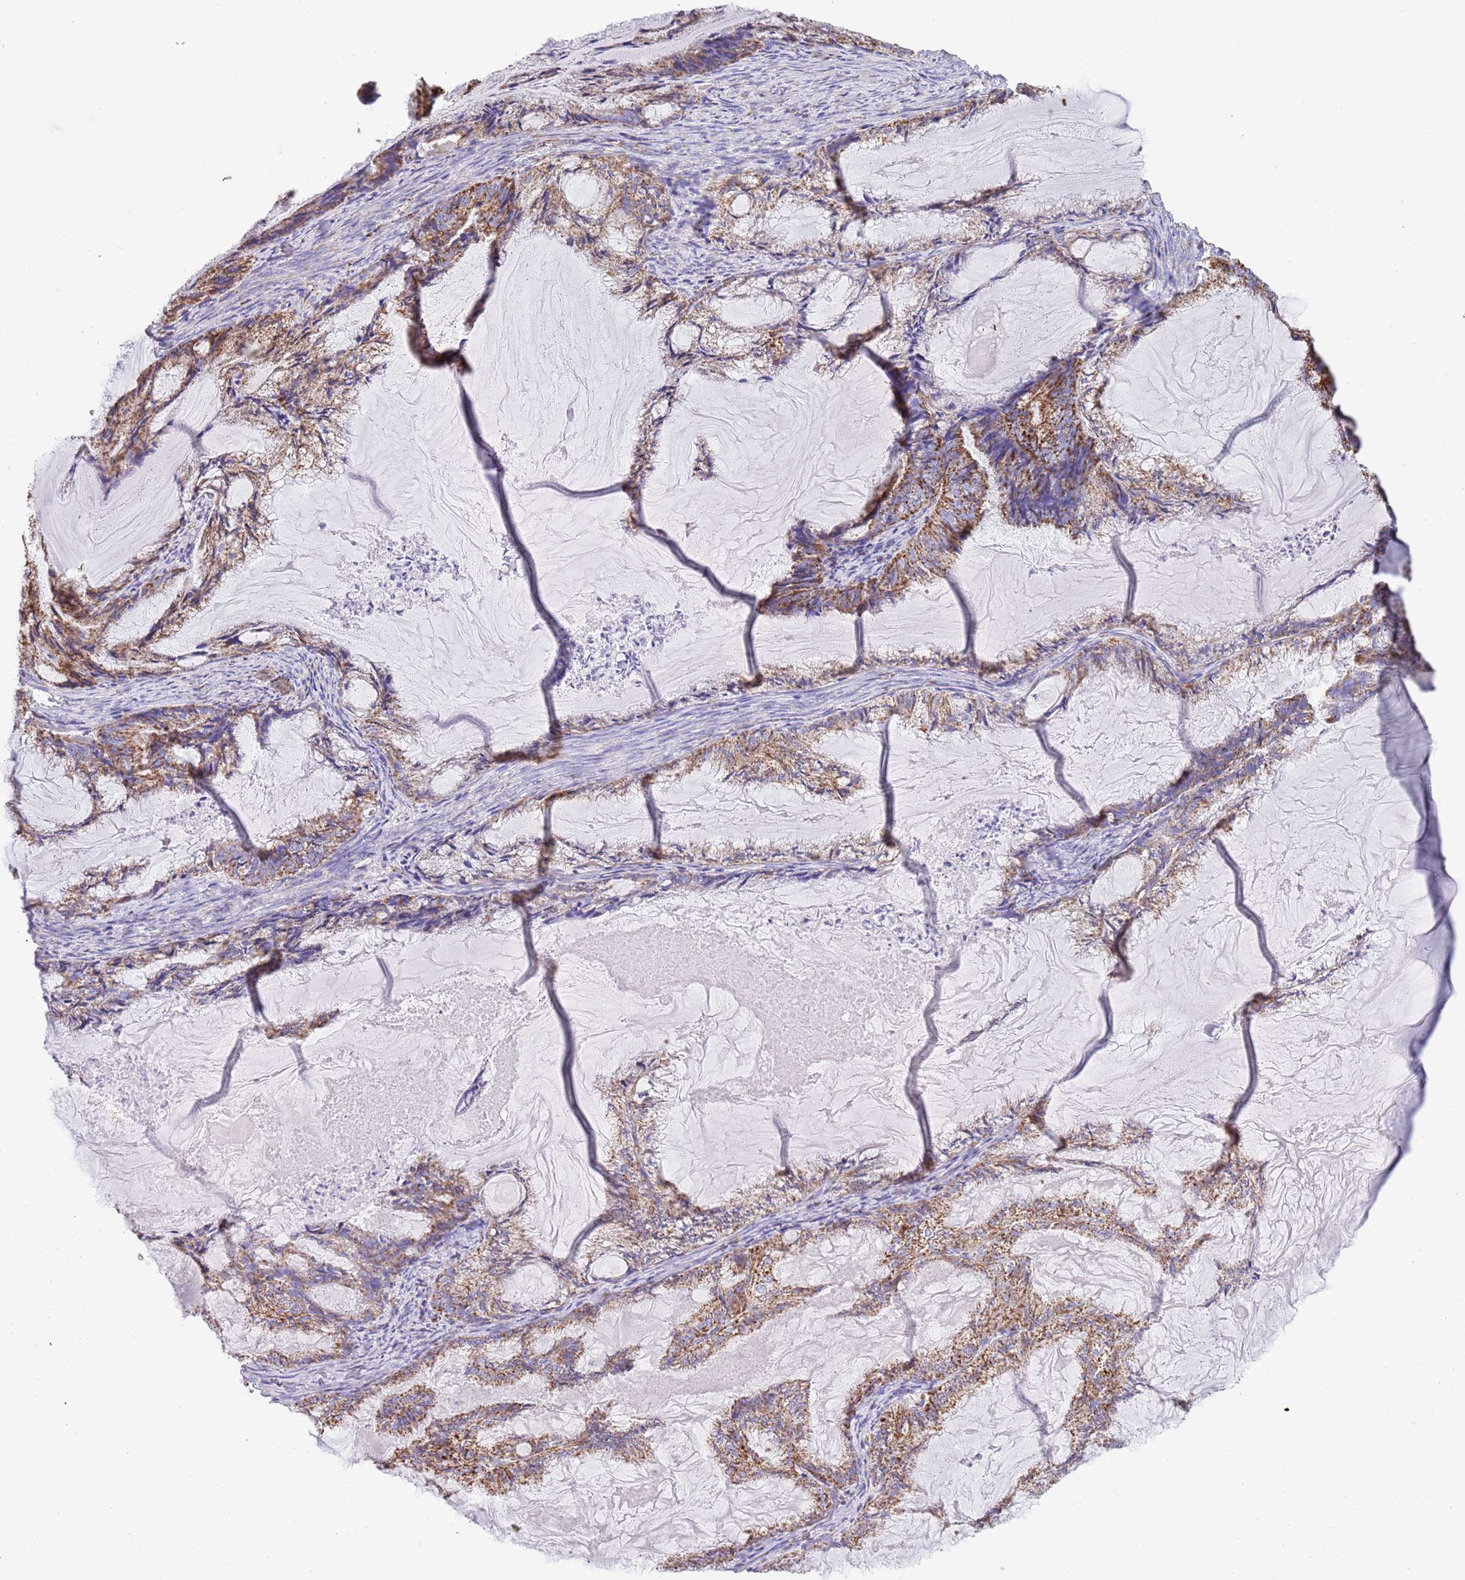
{"staining": {"intensity": "moderate", "quantity": ">75%", "location": "cytoplasmic/membranous"}, "tissue": "endometrial cancer", "cell_type": "Tumor cells", "image_type": "cancer", "snomed": [{"axis": "morphology", "description": "Adenocarcinoma, NOS"}, {"axis": "topography", "description": "Endometrium"}], "caption": "Protein expression by immunohistochemistry (IHC) demonstrates moderate cytoplasmic/membranous positivity in approximately >75% of tumor cells in endometrial adenocarcinoma. (Stains: DAB (3,3'-diaminobenzidine) in brown, nuclei in blue, Microscopy: brightfield microscopy at high magnification).", "gene": "SUCLG2", "patient": {"sex": "female", "age": 86}}